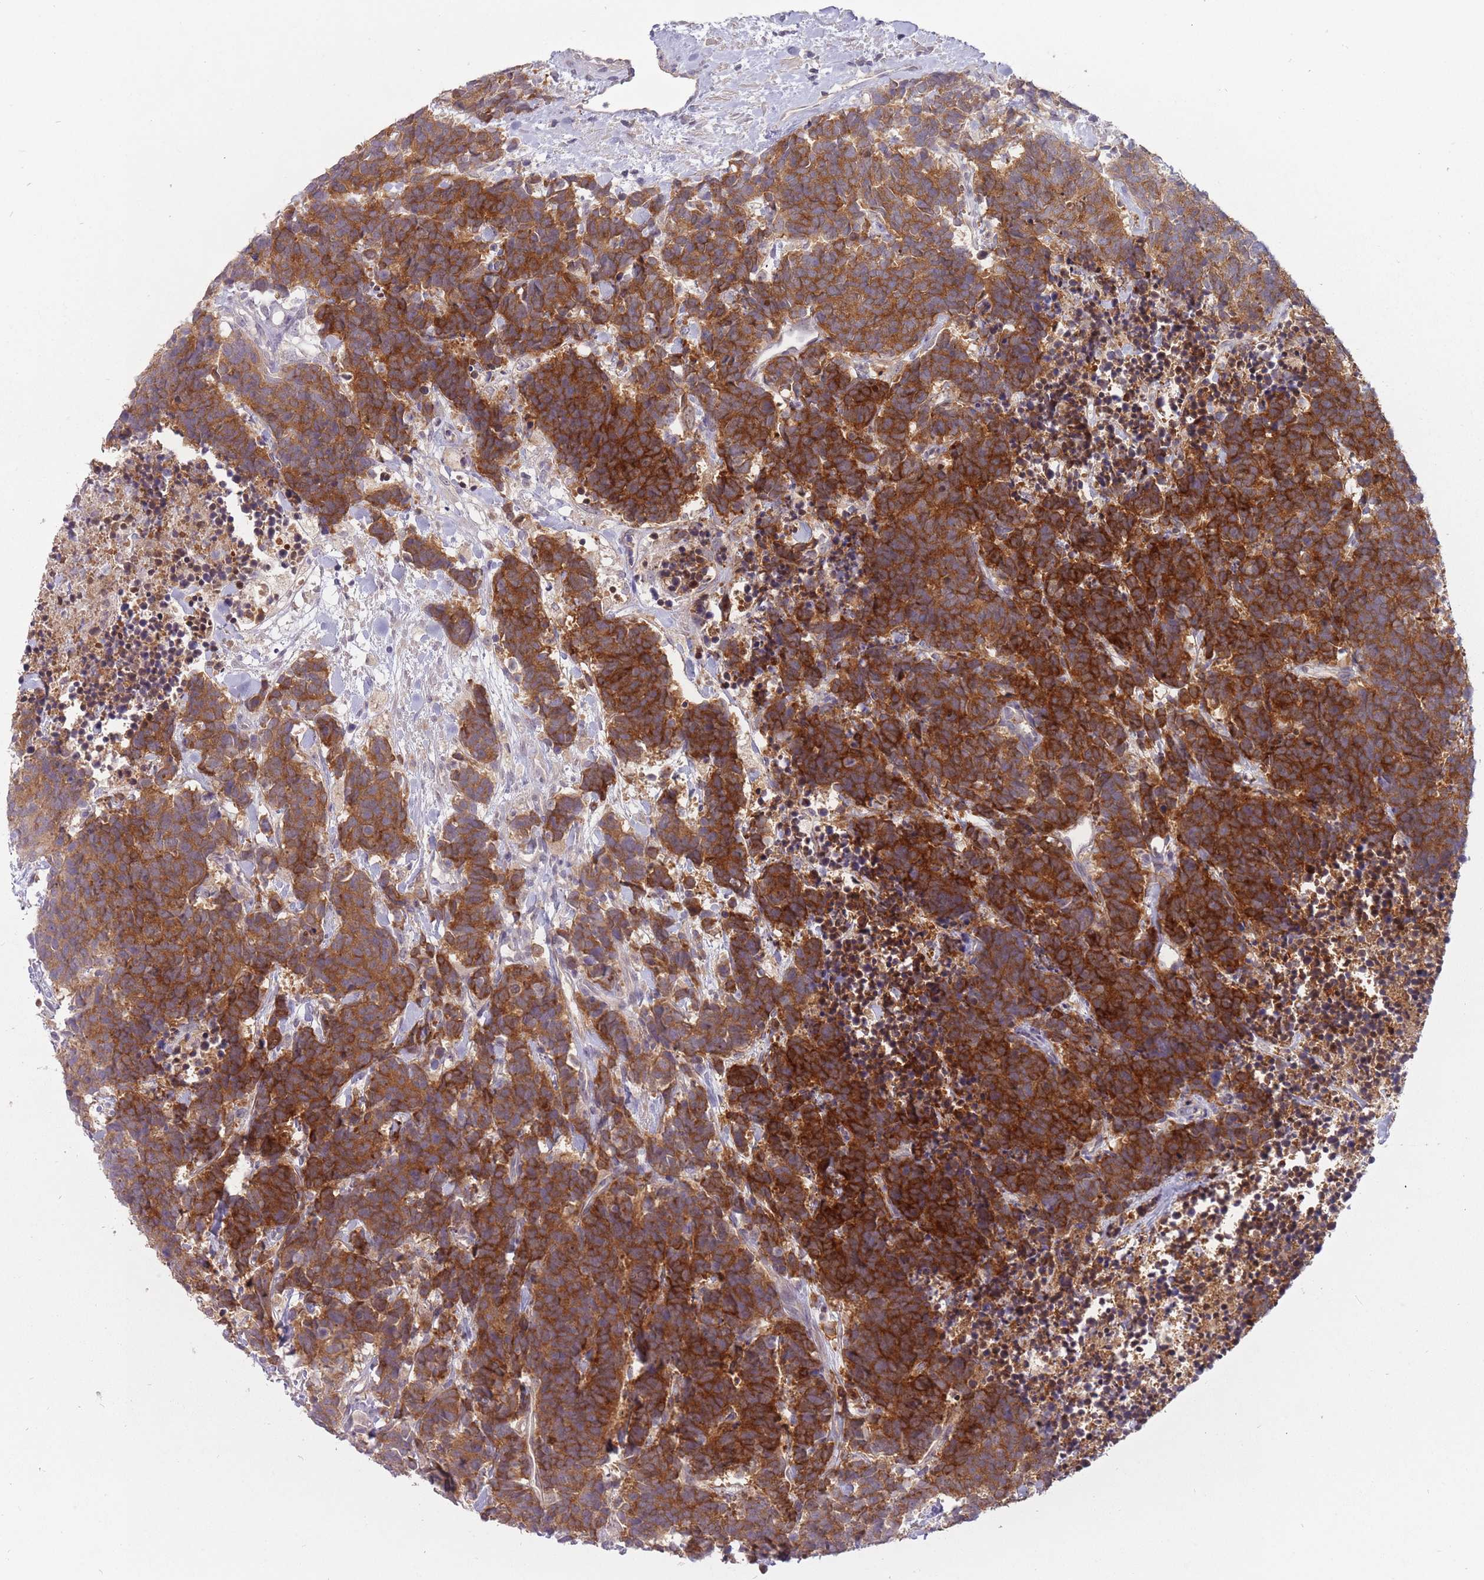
{"staining": {"intensity": "strong", "quantity": ">75%", "location": "cytoplasmic/membranous"}, "tissue": "carcinoid", "cell_type": "Tumor cells", "image_type": "cancer", "snomed": [{"axis": "morphology", "description": "Carcinoma, NOS"}, {"axis": "morphology", "description": "Carcinoid, malignant, NOS"}, {"axis": "topography", "description": "Prostate"}], "caption": "Immunohistochemical staining of human carcinoid displays strong cytoplasmic/membranous protein staining in about >75% of tumor cells.", "gene": "LRATD2", "patient": {"sex": "male", "age": 57}}